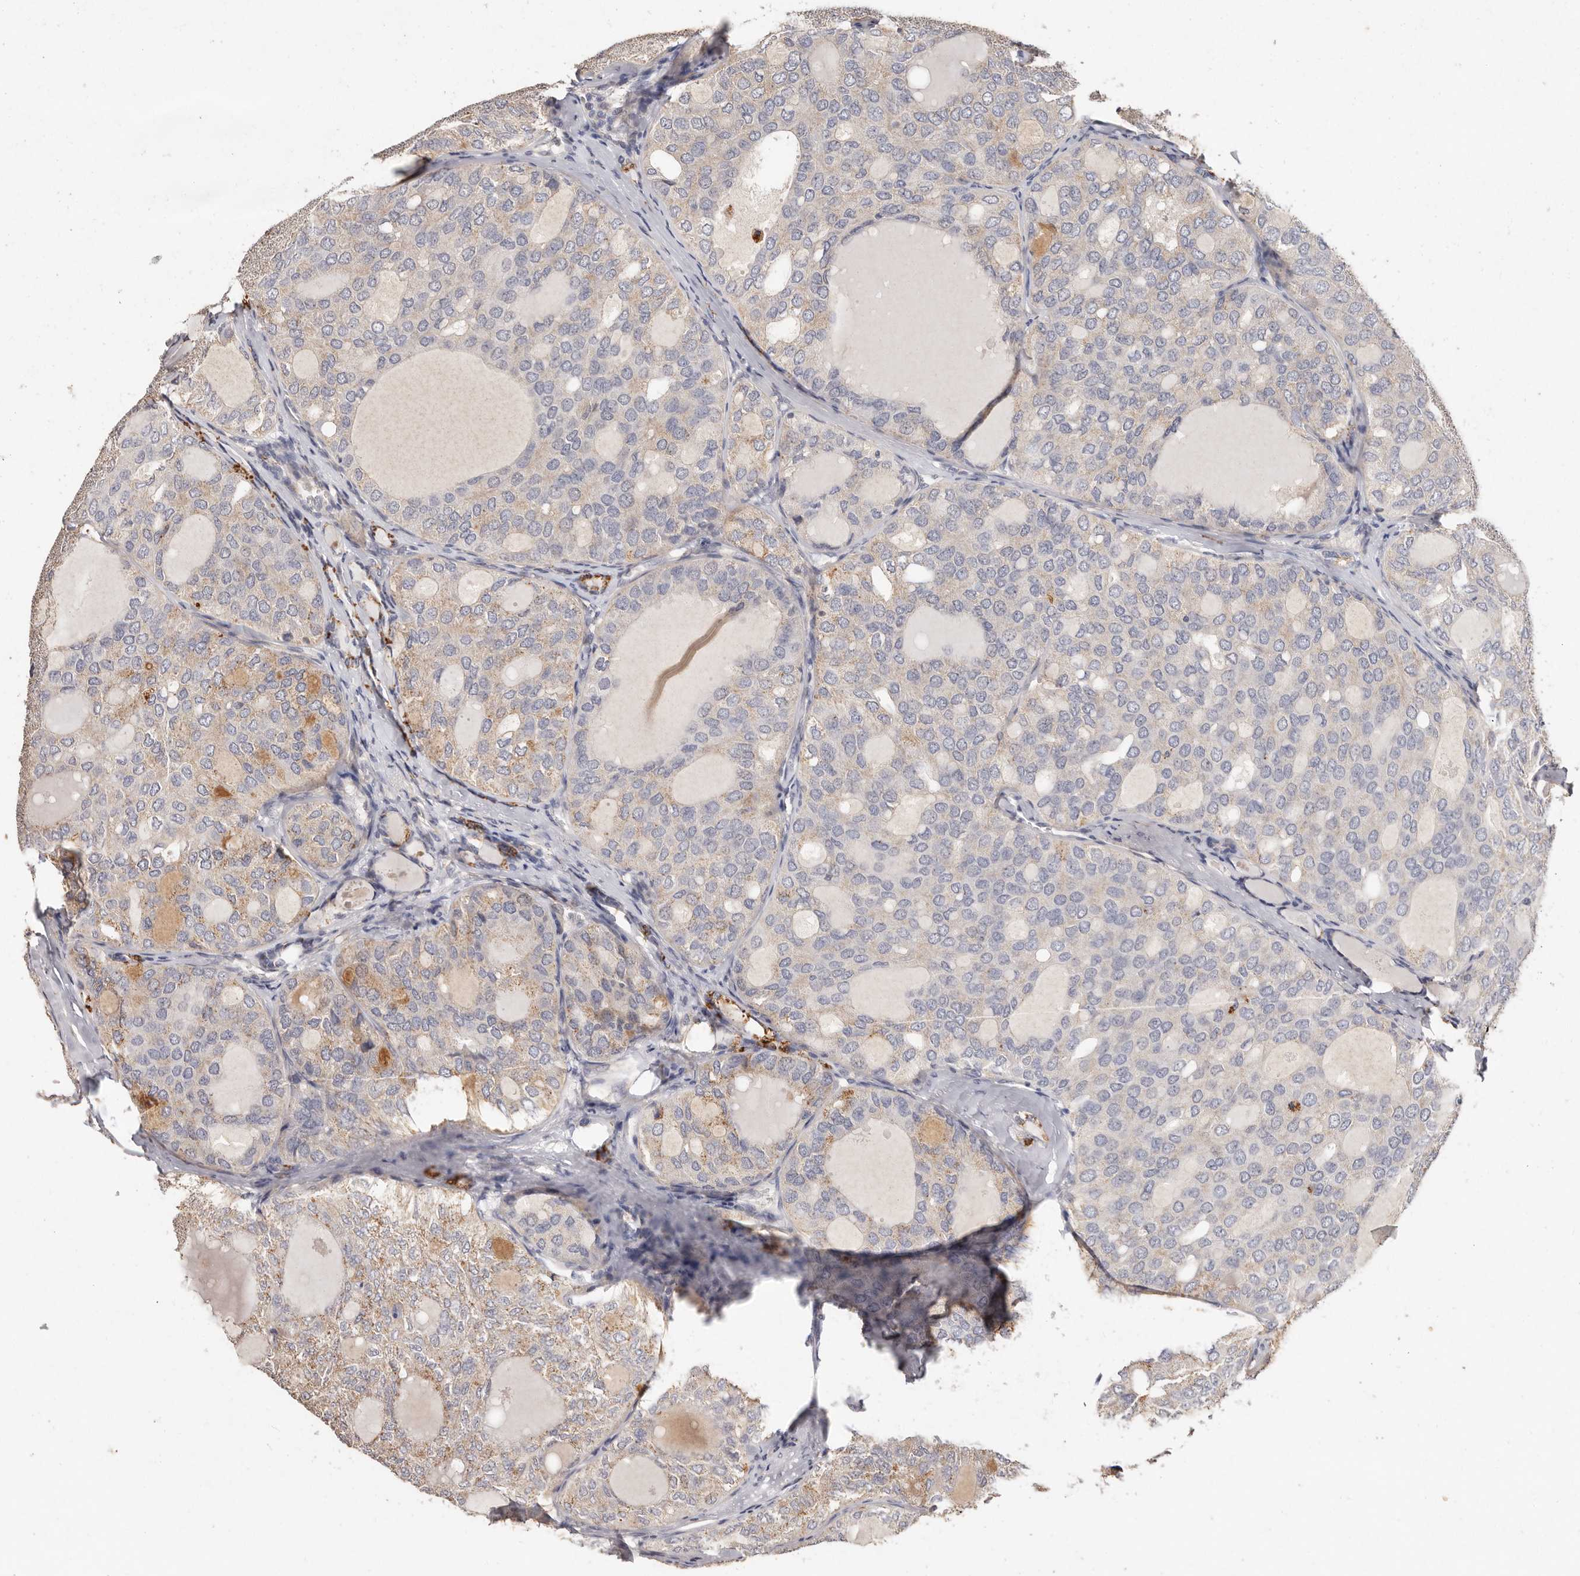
{"staining": {"intensity": "weak", "quantity": "<25%", "location": "cytoplasmic/membranous"}, "tissue": "thyroid cancer", "cell_type": "Tumor cells", "image_type": "cancer", "snomed": [{"axis": "morphology", "description": "Follicular adenoma carcinoma, NOS"}, {"axis": "topography", "description": "Thyroid gland"}], "caption": "Protein analysis of follicular adenoma carcinoma (thyroid) reveals no significant staining in tumor cells.", "gene": "THBS3", "patient": {"sex": "male", "age": 75}}